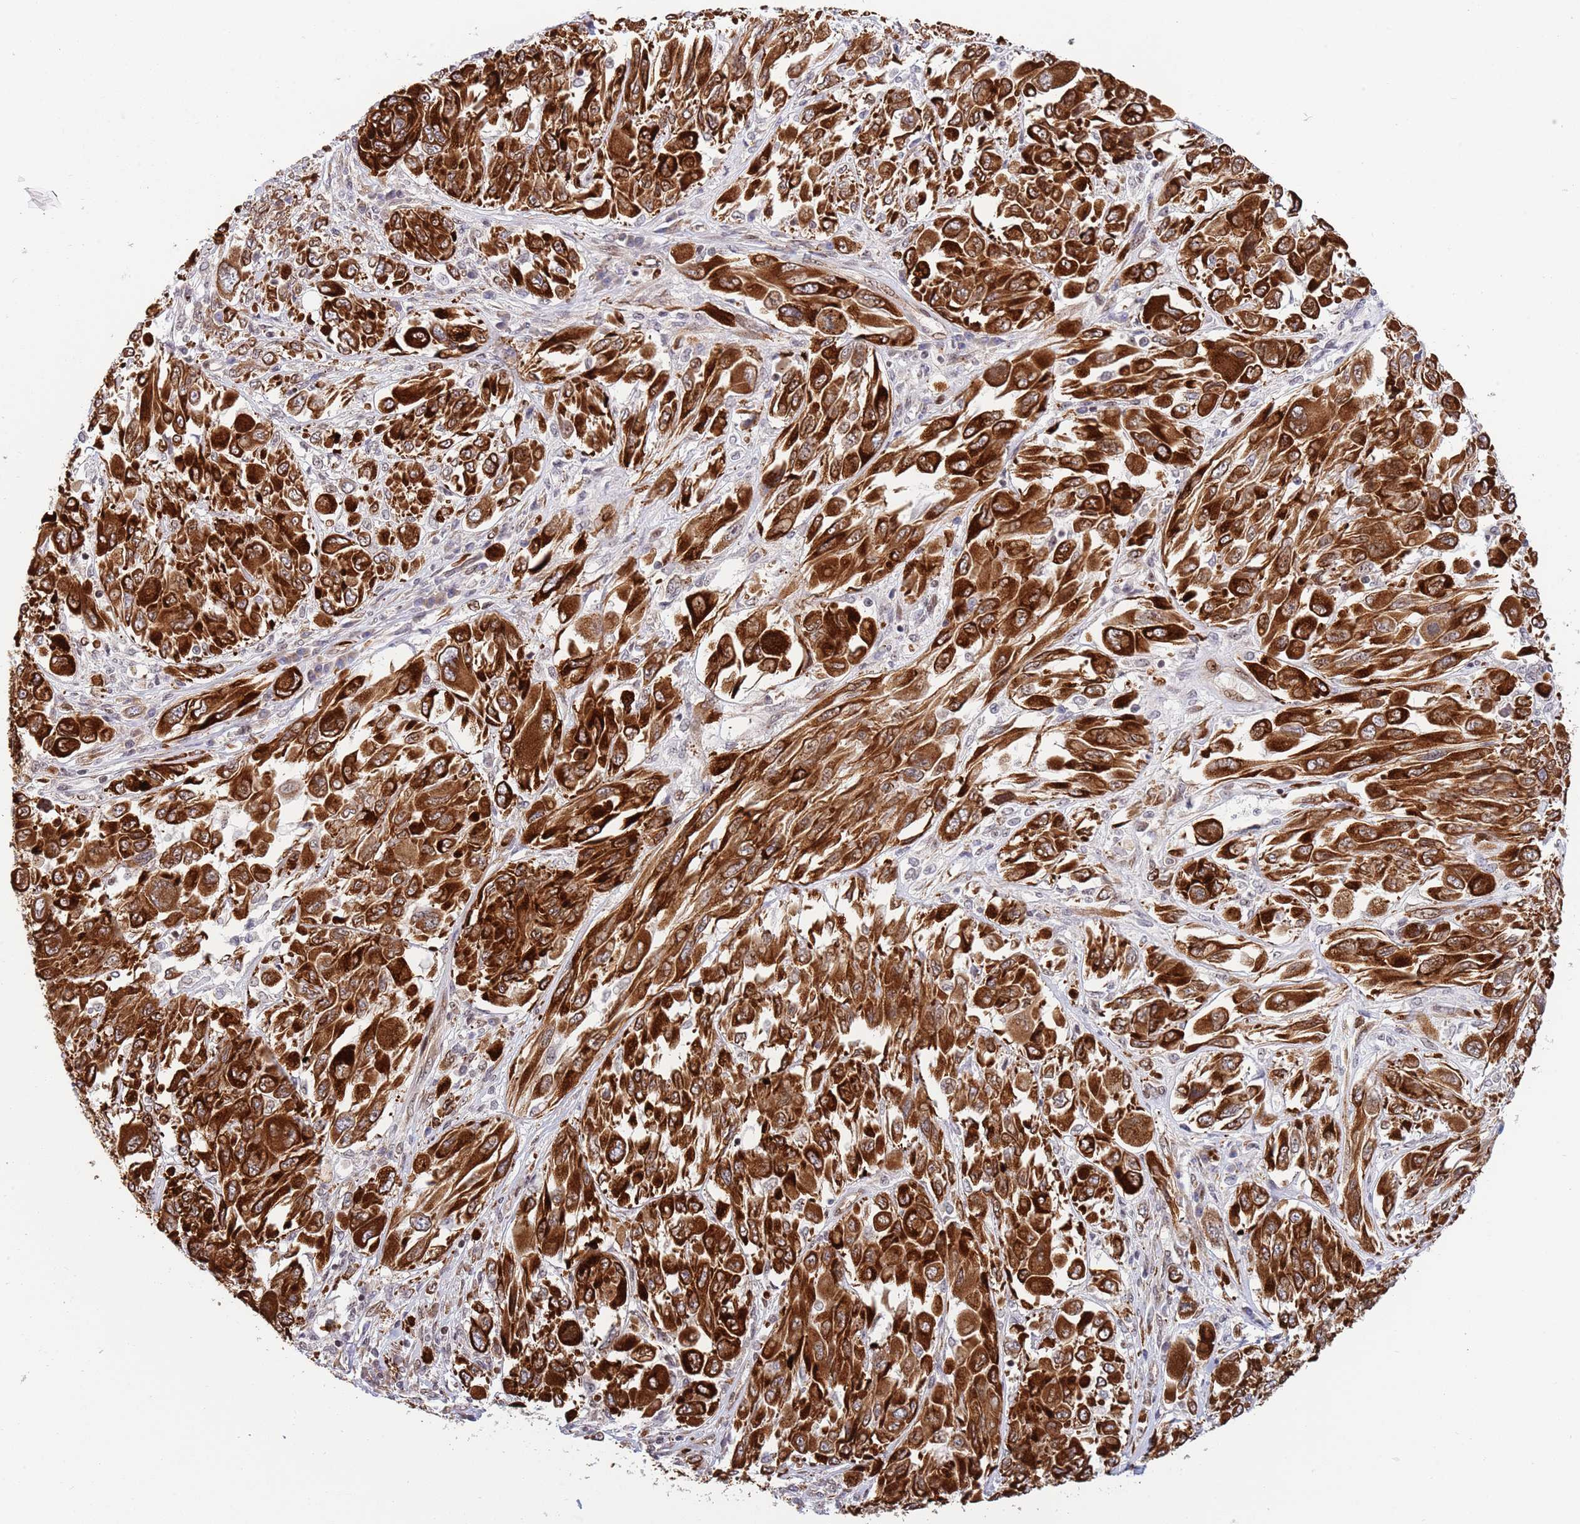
{"staining": {"intensity": "strong", "quantity": ">75%", "location": "cytoplasmic/membranous"}, "tissue": "melanoma", "cell_type": "Tumor cells", "image_type": "cancer", "snomed": [{"axis": "morphology", "description": "Malignant melanoma, NOS"}, {"axis": "topography", "description": "Skin"}], "caption": "Brown immunohistochemical staining in human malignant melanoma displays strong cytoplasmic/membranous expression in about >75% of tumor cells.", "gene": "TBX10", "patient": {"sex": "female", "age": 91}}